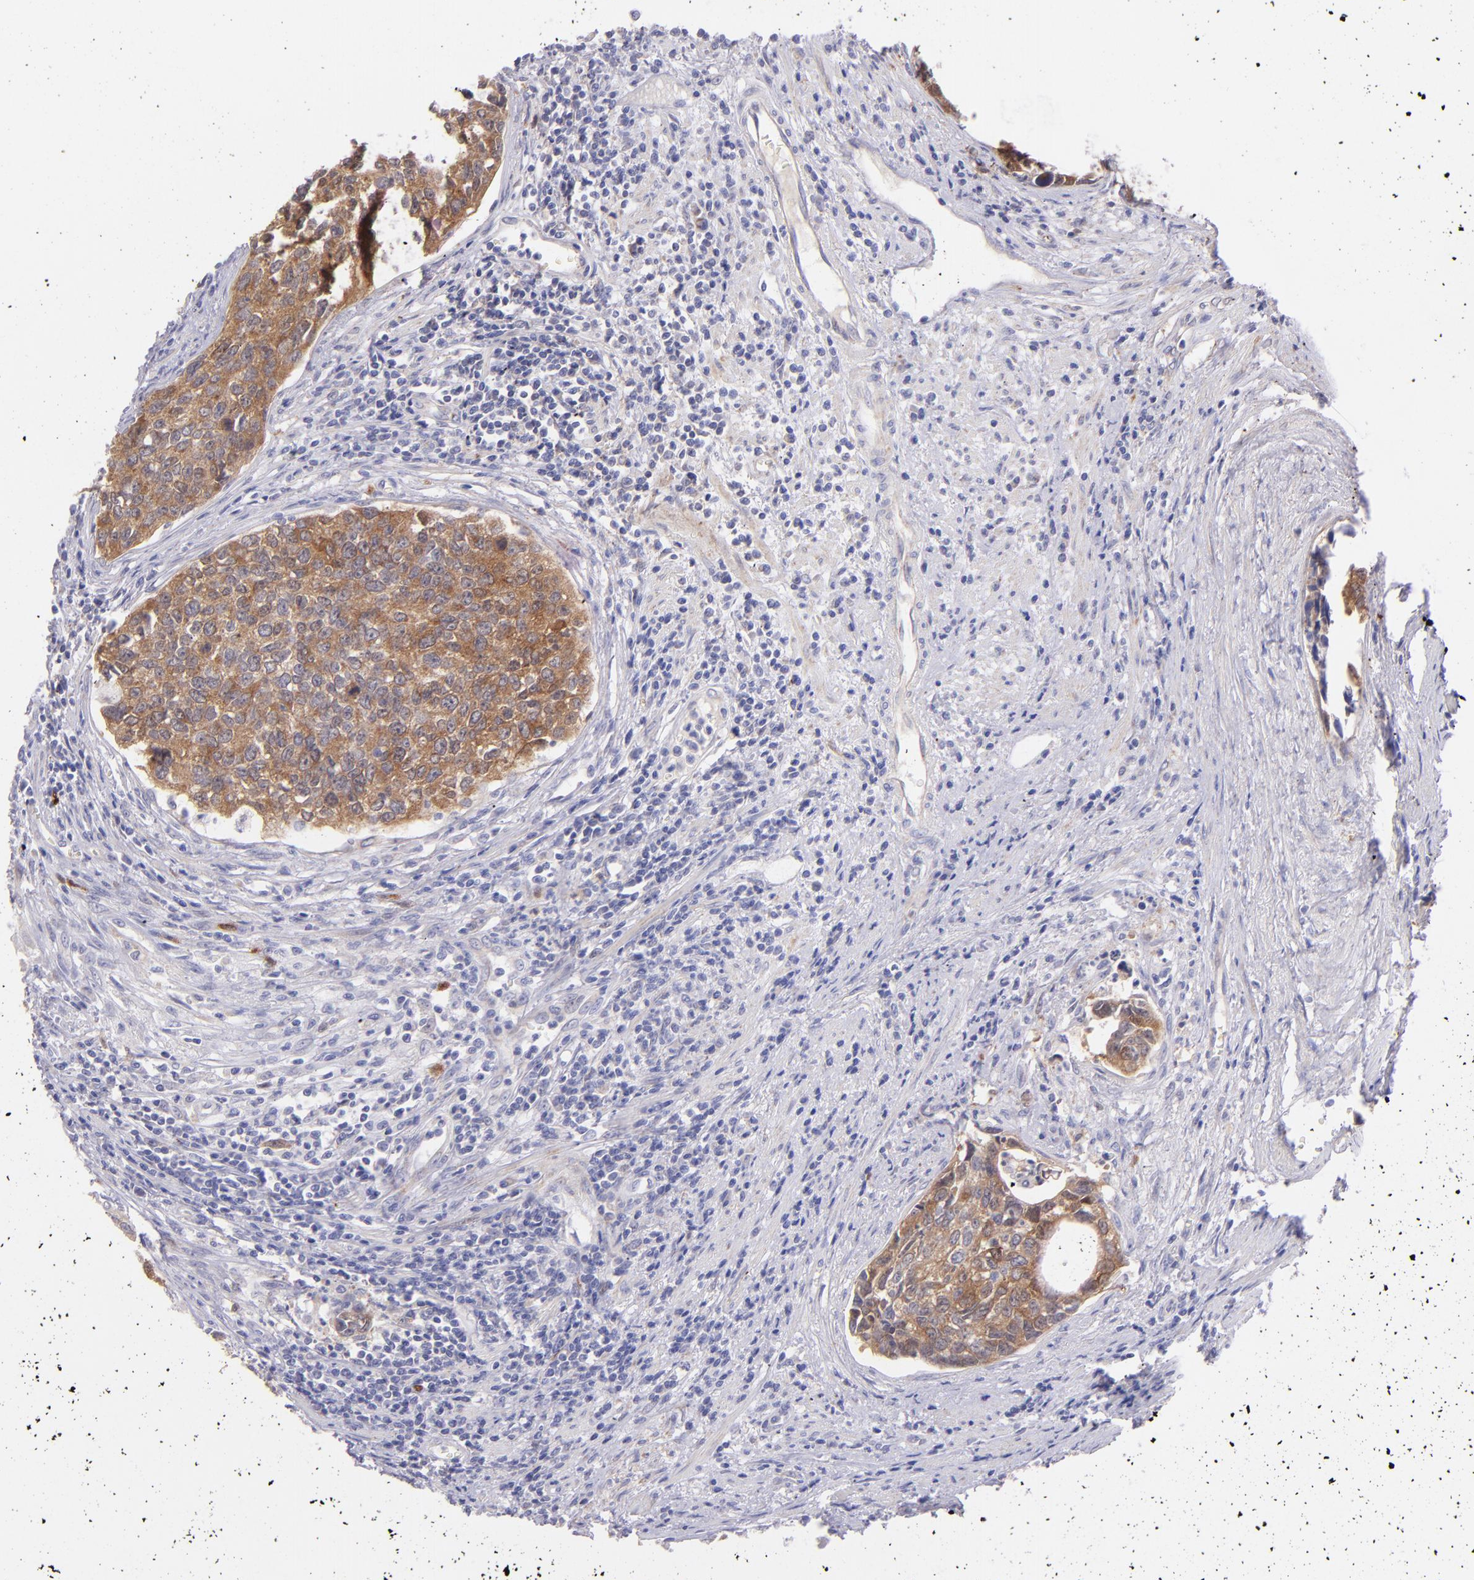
{"staining": {"intensity": "moderate", "quantity": ">75%", "location": "cytoplasmic/membranous"}, "tissue": "urothelial cancer", "cell_type": "Tumor cells", "image_type": "cancer", "snomed": [{"axis": "morphology", "description": "Urothelial carcinoma, High grade"}, {"axis": "topography", "description": "Urinary bladder"}], "caption": "This is an image of IHC staining of urothelial carcinoma (high-grade), which shows moderate expression in the cytoplasmic/membranous of tumor cells.", "gene": "SH2D4A", "patient": {"sex": "male", "age": 81}}